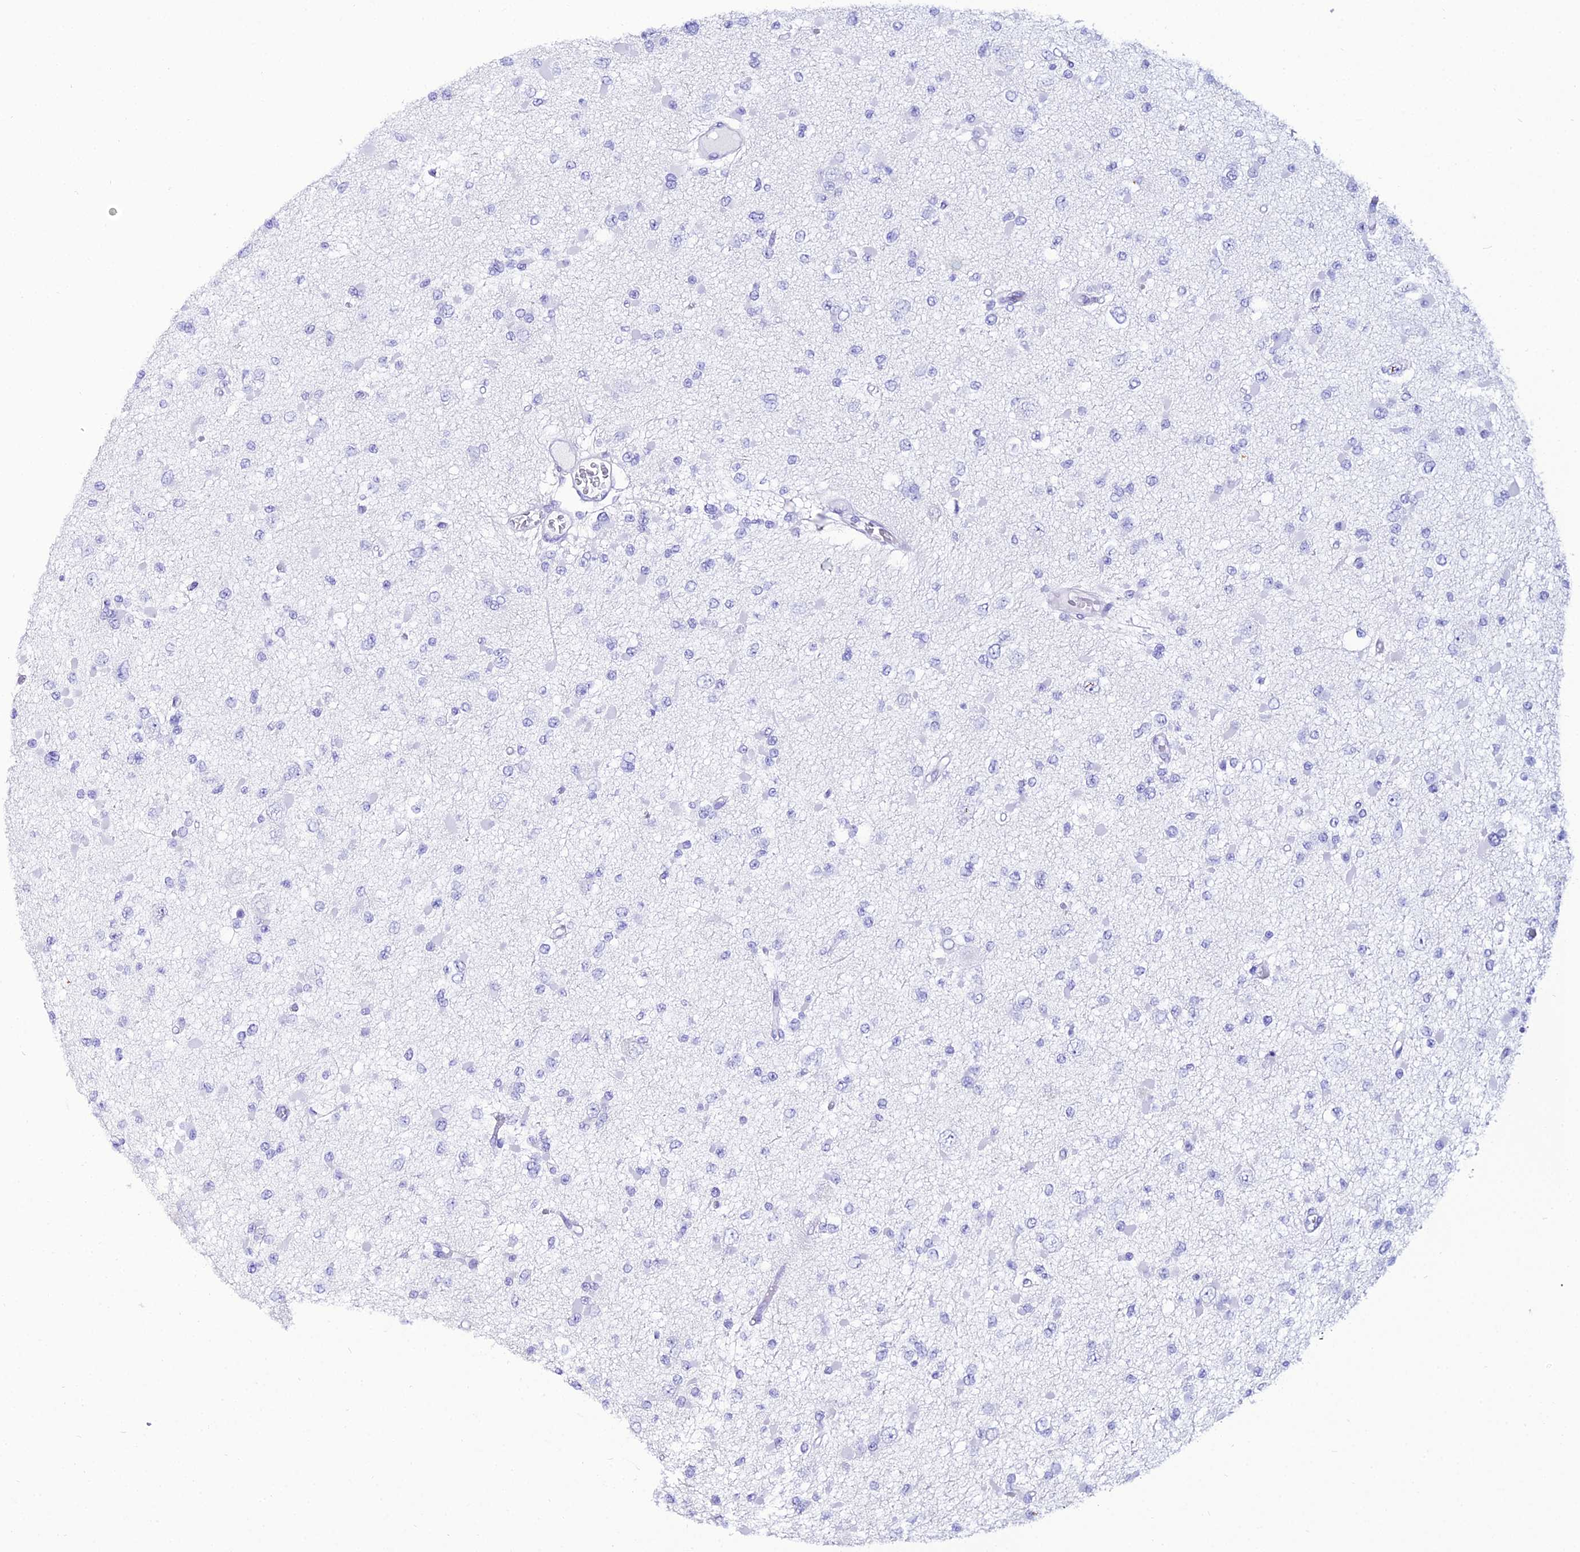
{"staining": {"intensity": "negative", "quantity": "none", "location": "none"}, "tissue": "glioma", "cell_type": "Tumor cells", "image_type": "cancer", "snomed": [{"axis": "morphology", "description": "Glioma, malignant, Low grade"}, {"axis": "topography", "description": "Brain"}], "caption": "A high-resolution histopathology image shows immunohistochemistry staining of glioma, which shows no significant expression in tumor cells.", "gene": "OR4D5", "patient": {"sex": "female", "age": 22}}